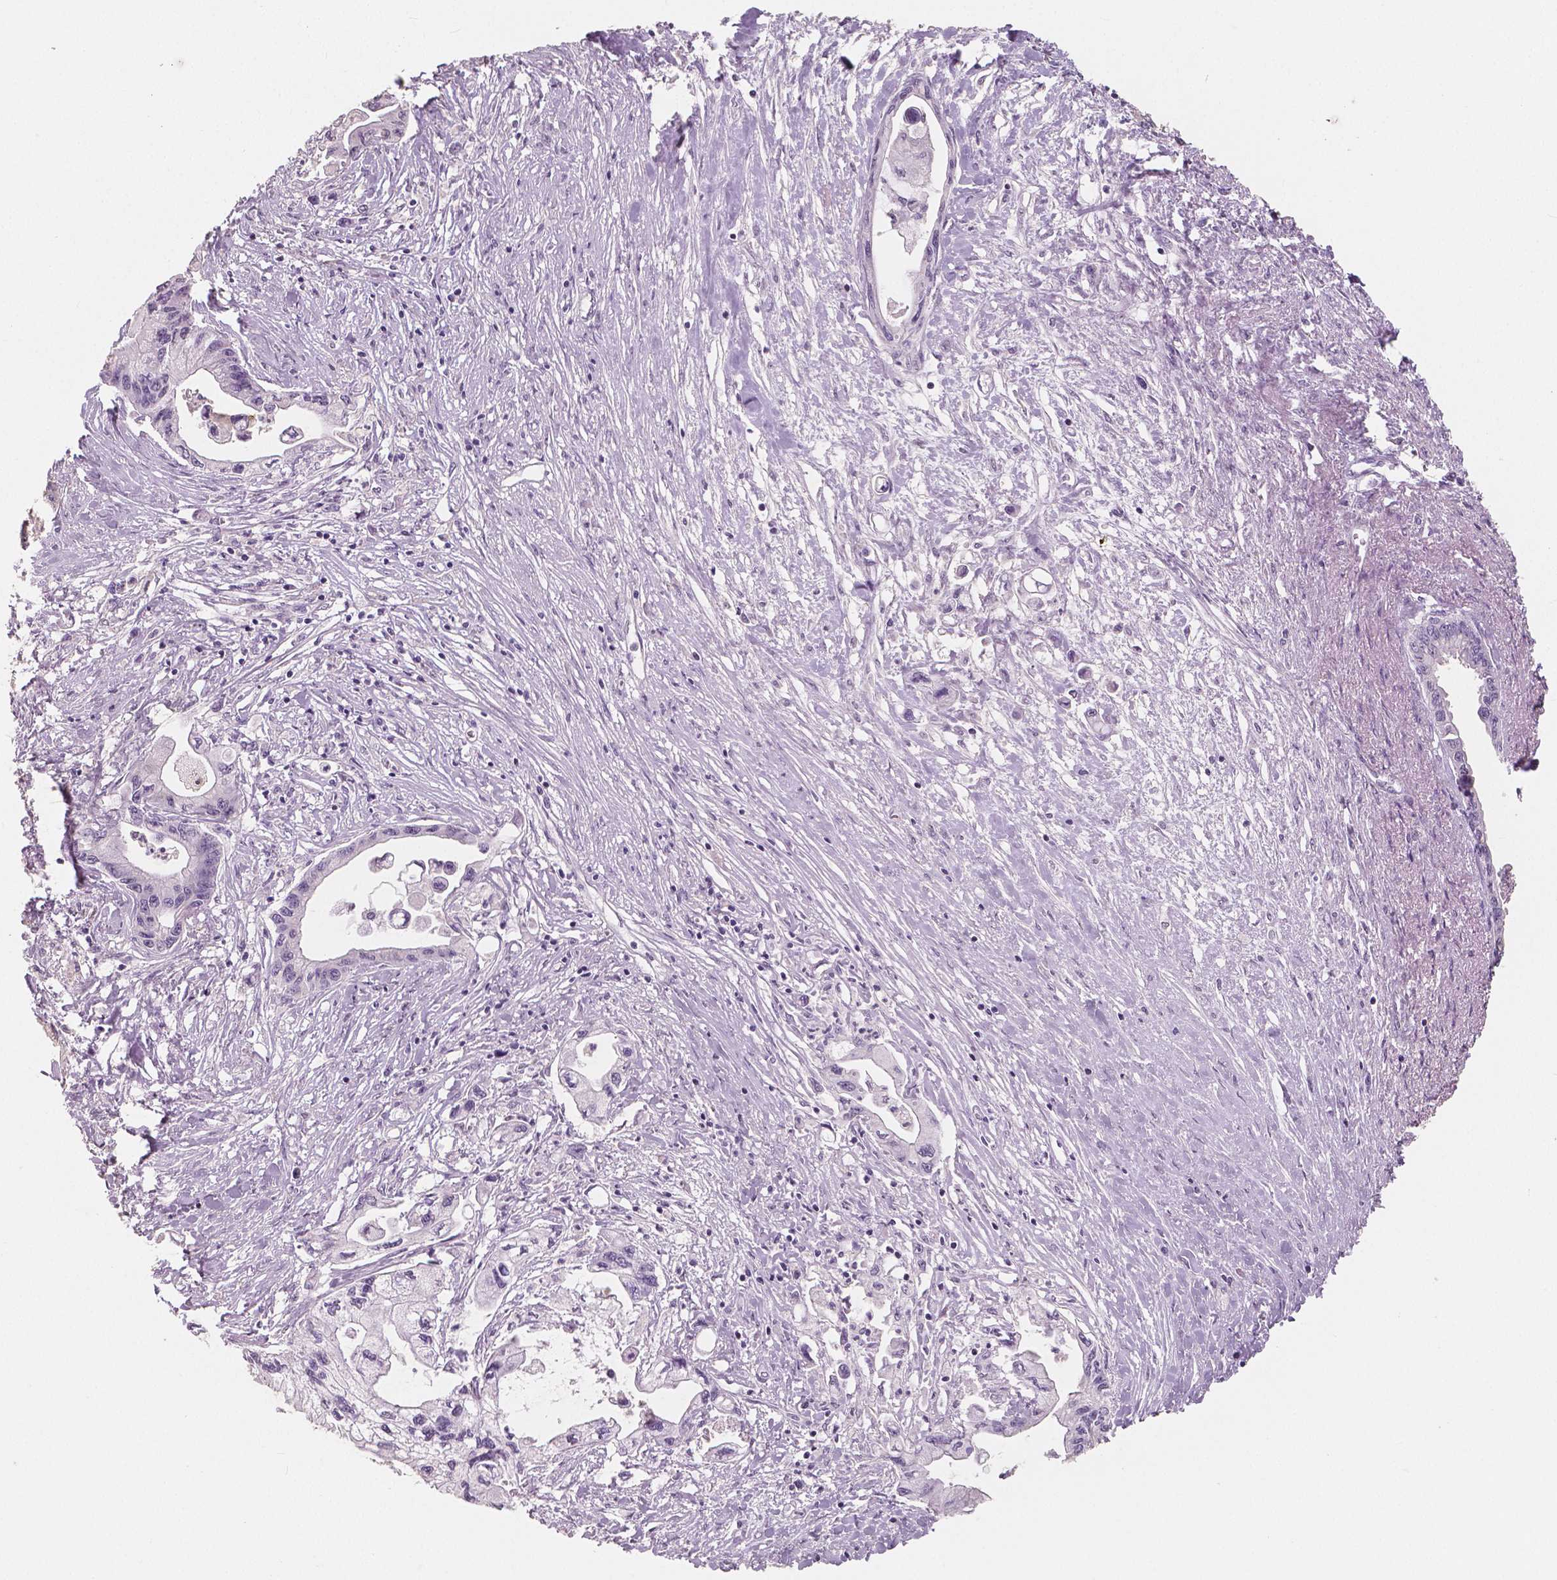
{"staining": {"intensity": "negative", "quantity": "none", "location": "none"}, "tissue": "pancreatic cancer", "cell_type": "Tumor cells", "image_type": "cancer", "snomed": [{"axis": "morphology", "description": "Adenocarcinoma, NOS"}, {"axis": "topography", "description": "Pancreas"}], "caption": "IHC image of human pancreatic cancer (adenocarcinoma) stained for a protein (brown), which displays no staining in tumor cells.", "gene": "NECAB1", "patient": {"sex": "male", "age": 61}}